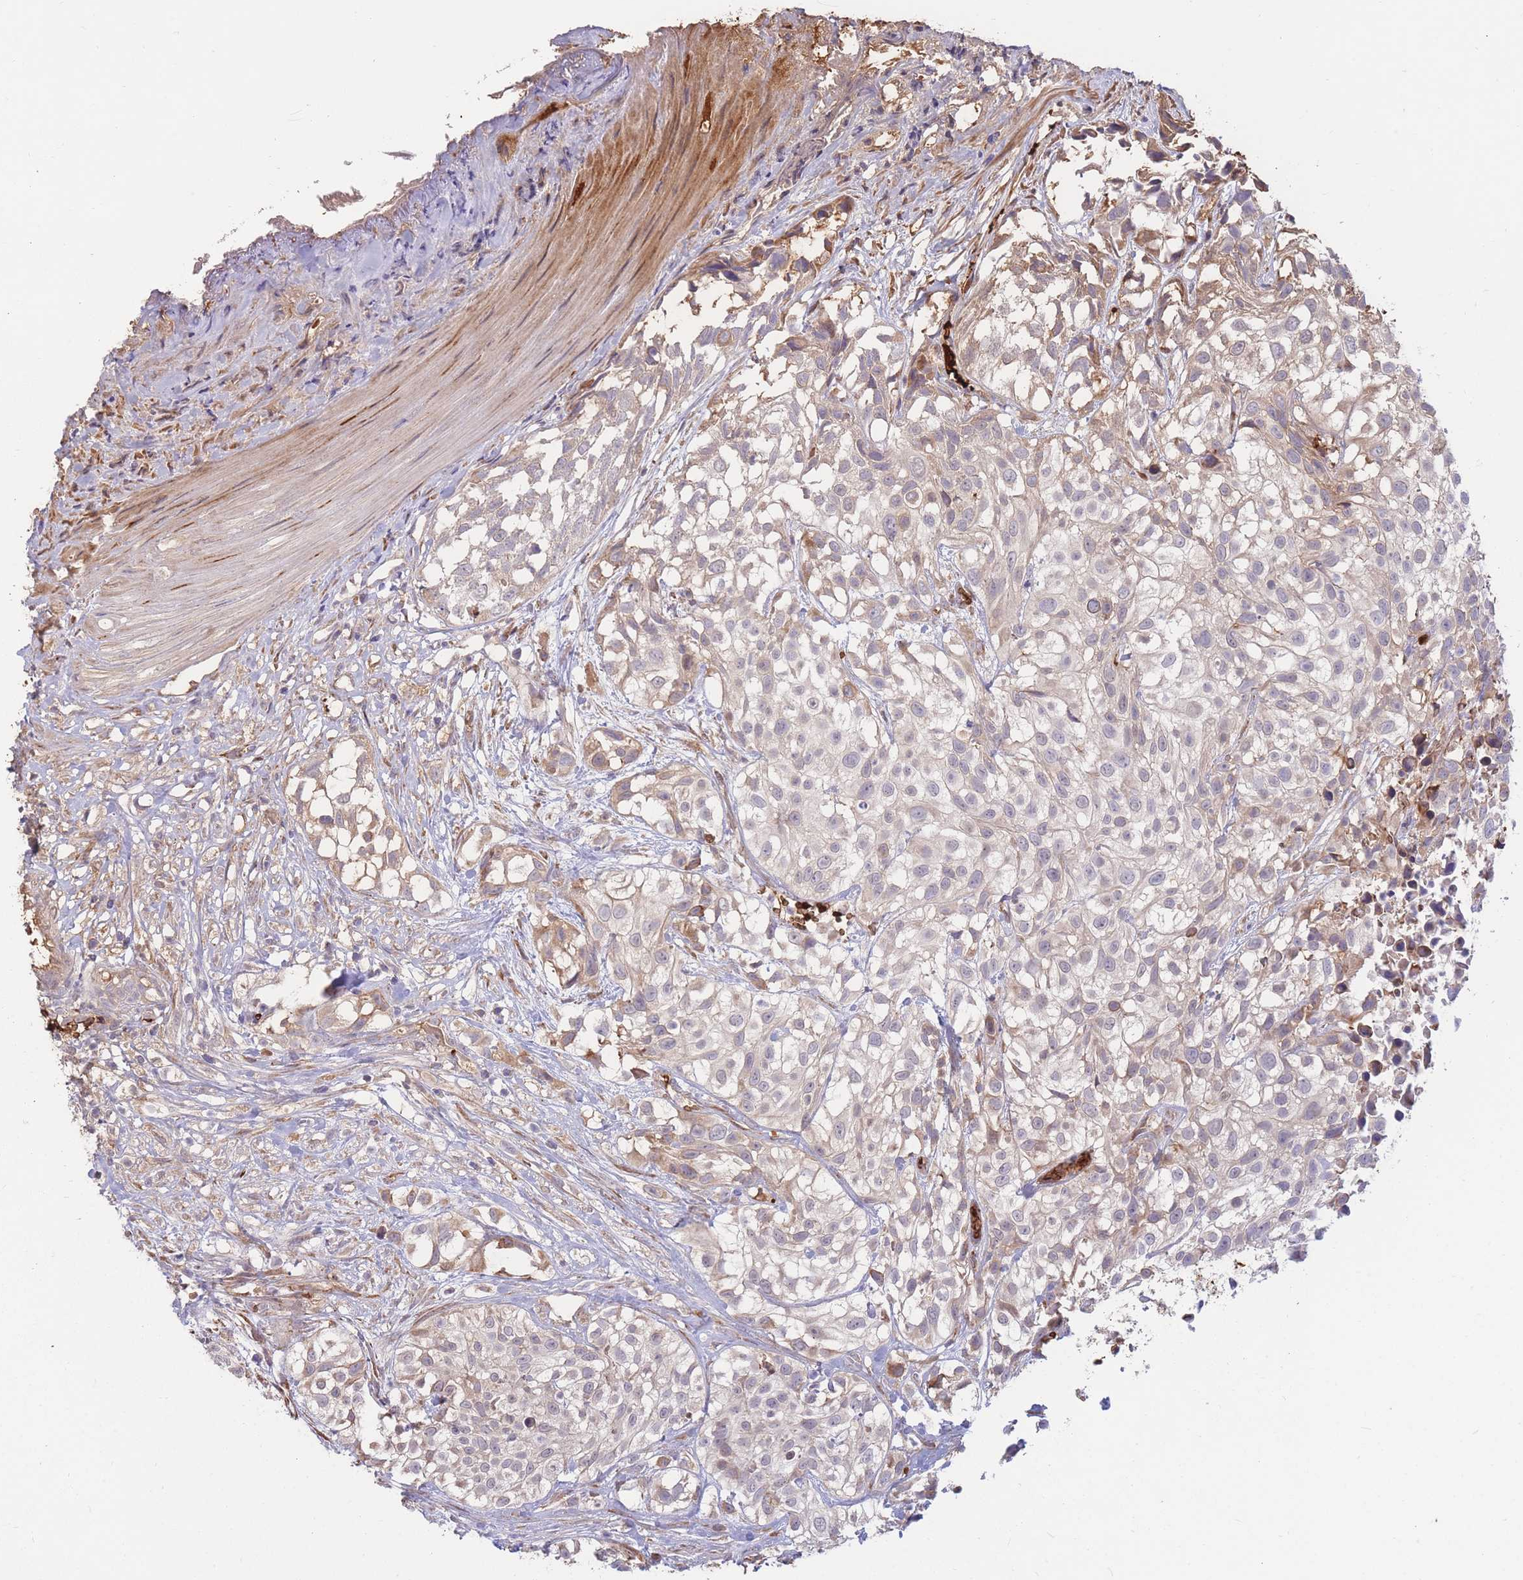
{"staining": {"intensity": "weak", "quantity": "25%-75%", "location": "cytoplasmic/membranous"}, "tissue": "urothelial cancer", "cell_type": "Tumor cells", "image_type": "cancer", "snomed": [{"axis": "morphology", "description": "Urothelial carcinoma, High grade"}, {"axis": "topography", "description": "Urinary bladder"}], "caption": "High-grade urothelial carcinoma was stained to show a protein in brown. There is low levels of weak cytoplasmic/membranous positivity in about 25%-75% of tumor cells.", "gene": "ATP10D", "patient": {"sex": "male", "age": 56}}